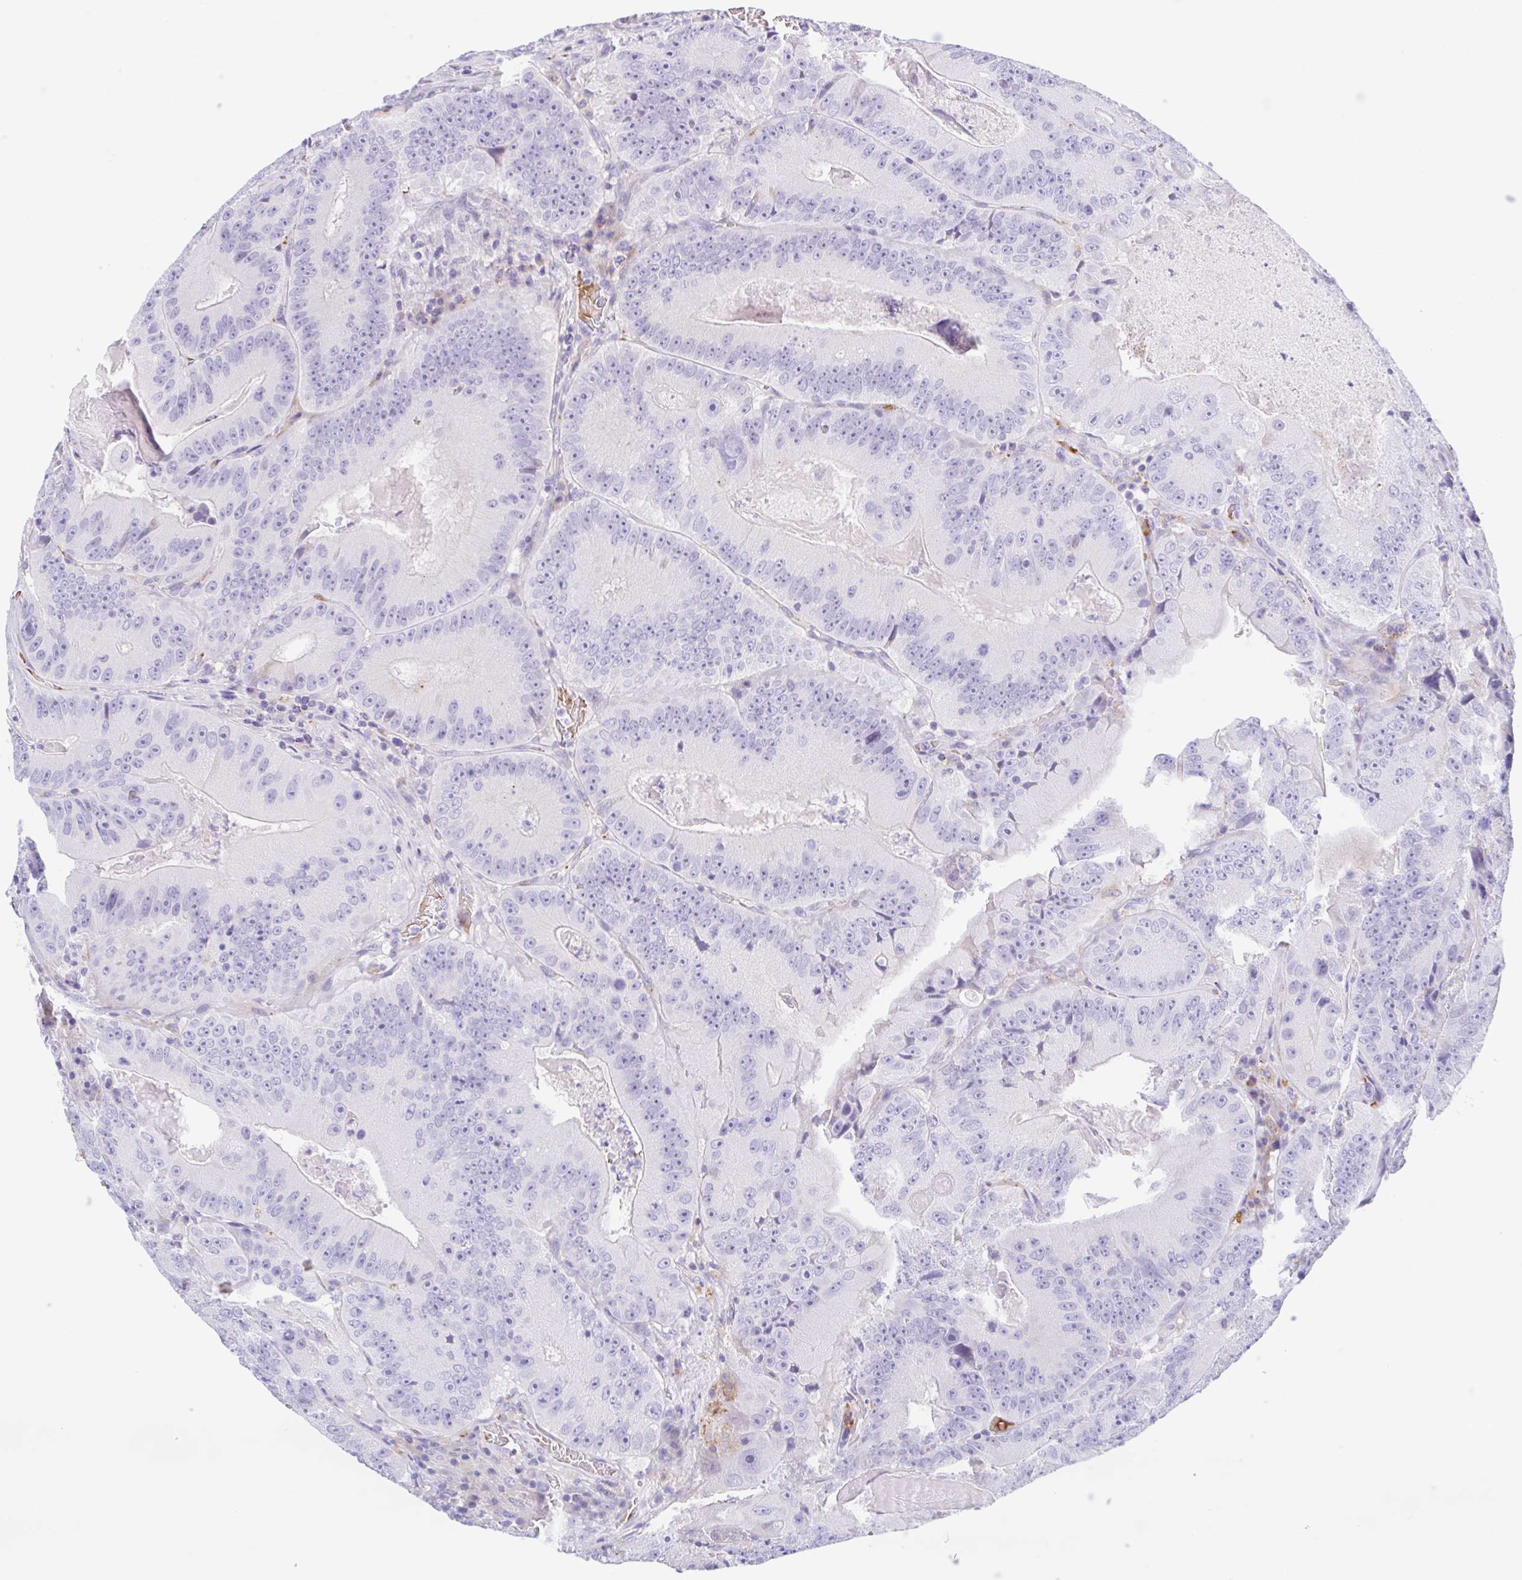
{"staining": {"intensity": "negative", "quantity": "none", "location": "none"}, "tissue": "colorectal cancer", "cell_type": "Tumor cells", "image_type": "cancer", "snomed": [{"axis": "morphology", "description": "Adenocarcinoma, NOS"}, {"axis": "topography", "description": "Colon"}], "caption": "Colorectal adenocarcinoma stained for a protein using immunohistochemistry (IHC) exhibits no positivity tumor cells.", "gene": "ANKRD9", "patient": {"sex": "female", "age": 86}}